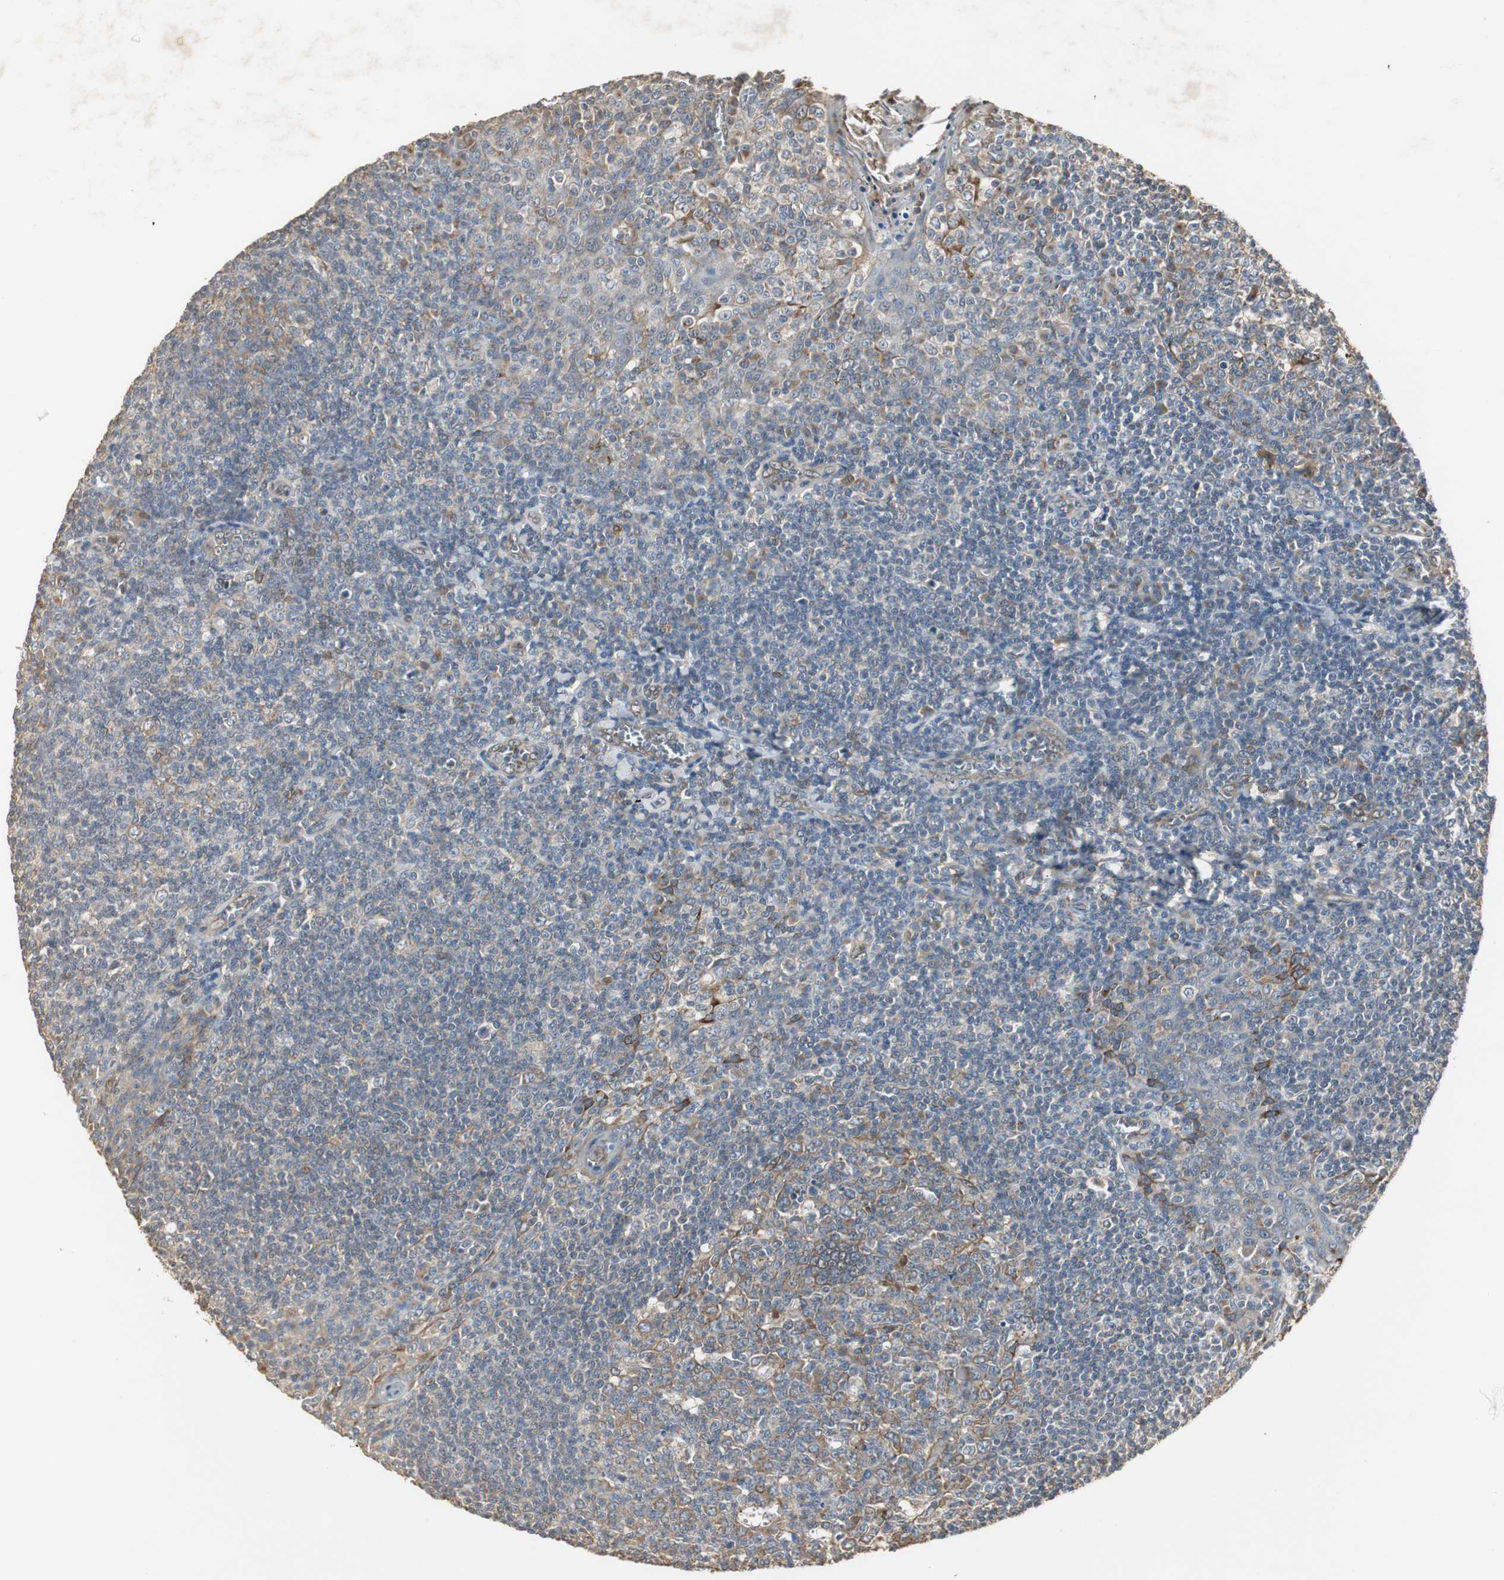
{"staining": {"intensity": "moderate", "quantity": ">75%", "location": "cytoplasmic/membranous"}, "tissue": "tonsil", "cell_type": "Germinal center cells", "image_type": "normal", "snomed": [{"axis": "morphology", "description": "Normal tissue, NOS"}, {"axis": "topography", "description": "Tonsil"}], "caption": "Immunohistochemistry micrograph of normal human tonsil stained for a protein (brown), which shows medium levels of moderate cytoplasmic/membranous staining in about >75% of germinal center cells.", "gene": "JTB", "patient": {"sex": "male", "age": 31}}